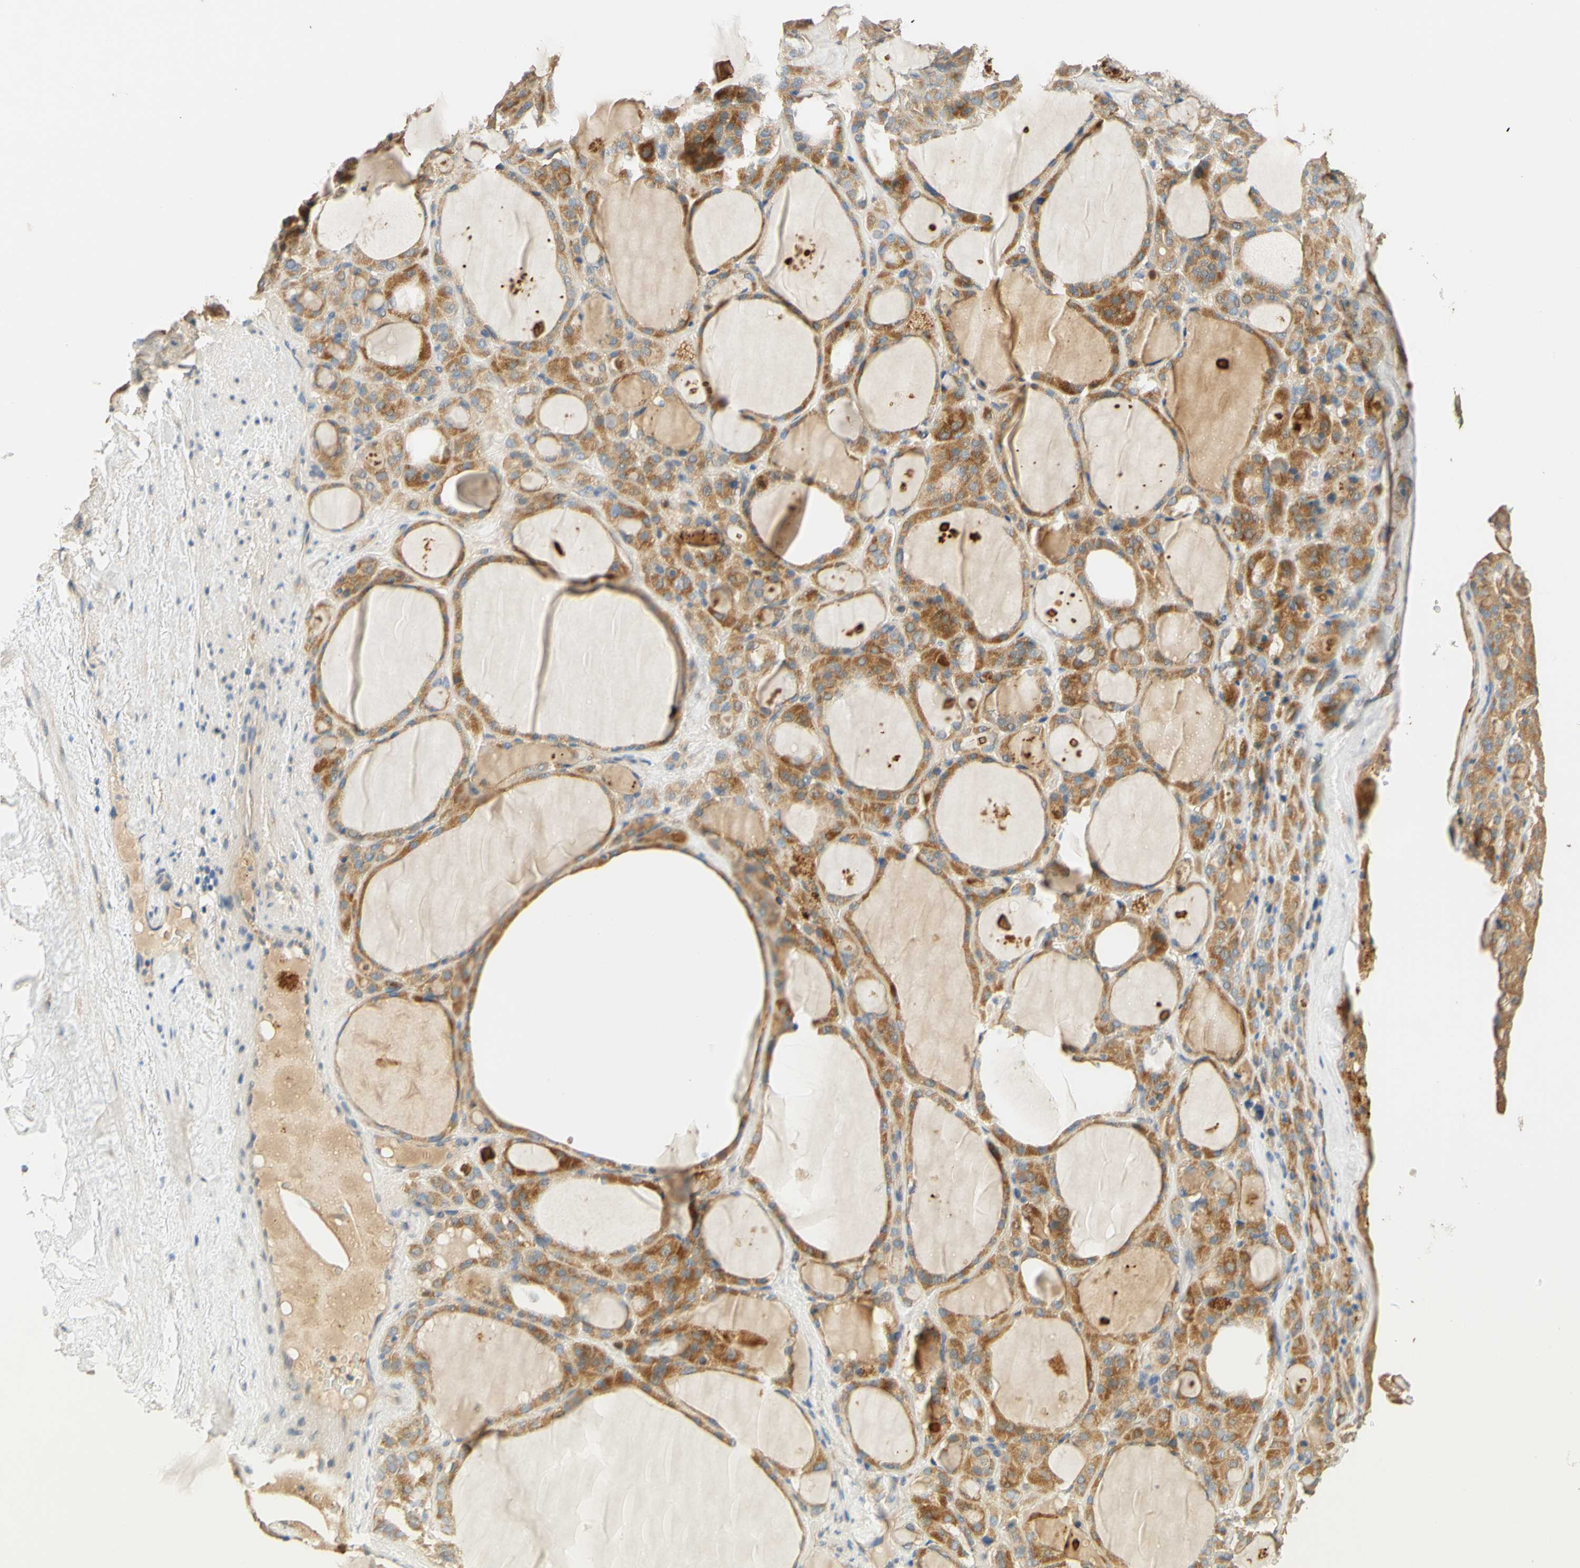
{"staining": {"intensity": "moderate", "quantity": ">75%", "location": "cytoplasmic/membranous"}, "tissue": "thyroid gland", "cell_type": "Glandular cells", "image_type": "normal", "snomed": [{"axis": "morphology", "description": "Normal tissue, NOS"}, {"axis": "morphology", "description": "Carcinoma, NOS"}, {"axis": "topography", "description": "Thyroid gland"}], "caption": "Unremarkable thyroid gland shows moderate cytoplasmic/membranous staining in about >75% of glandular cells, visualized by immunohistochemistry.", "gene": "ENTREP2", "patient": {"sex": "female", "age": 86}}